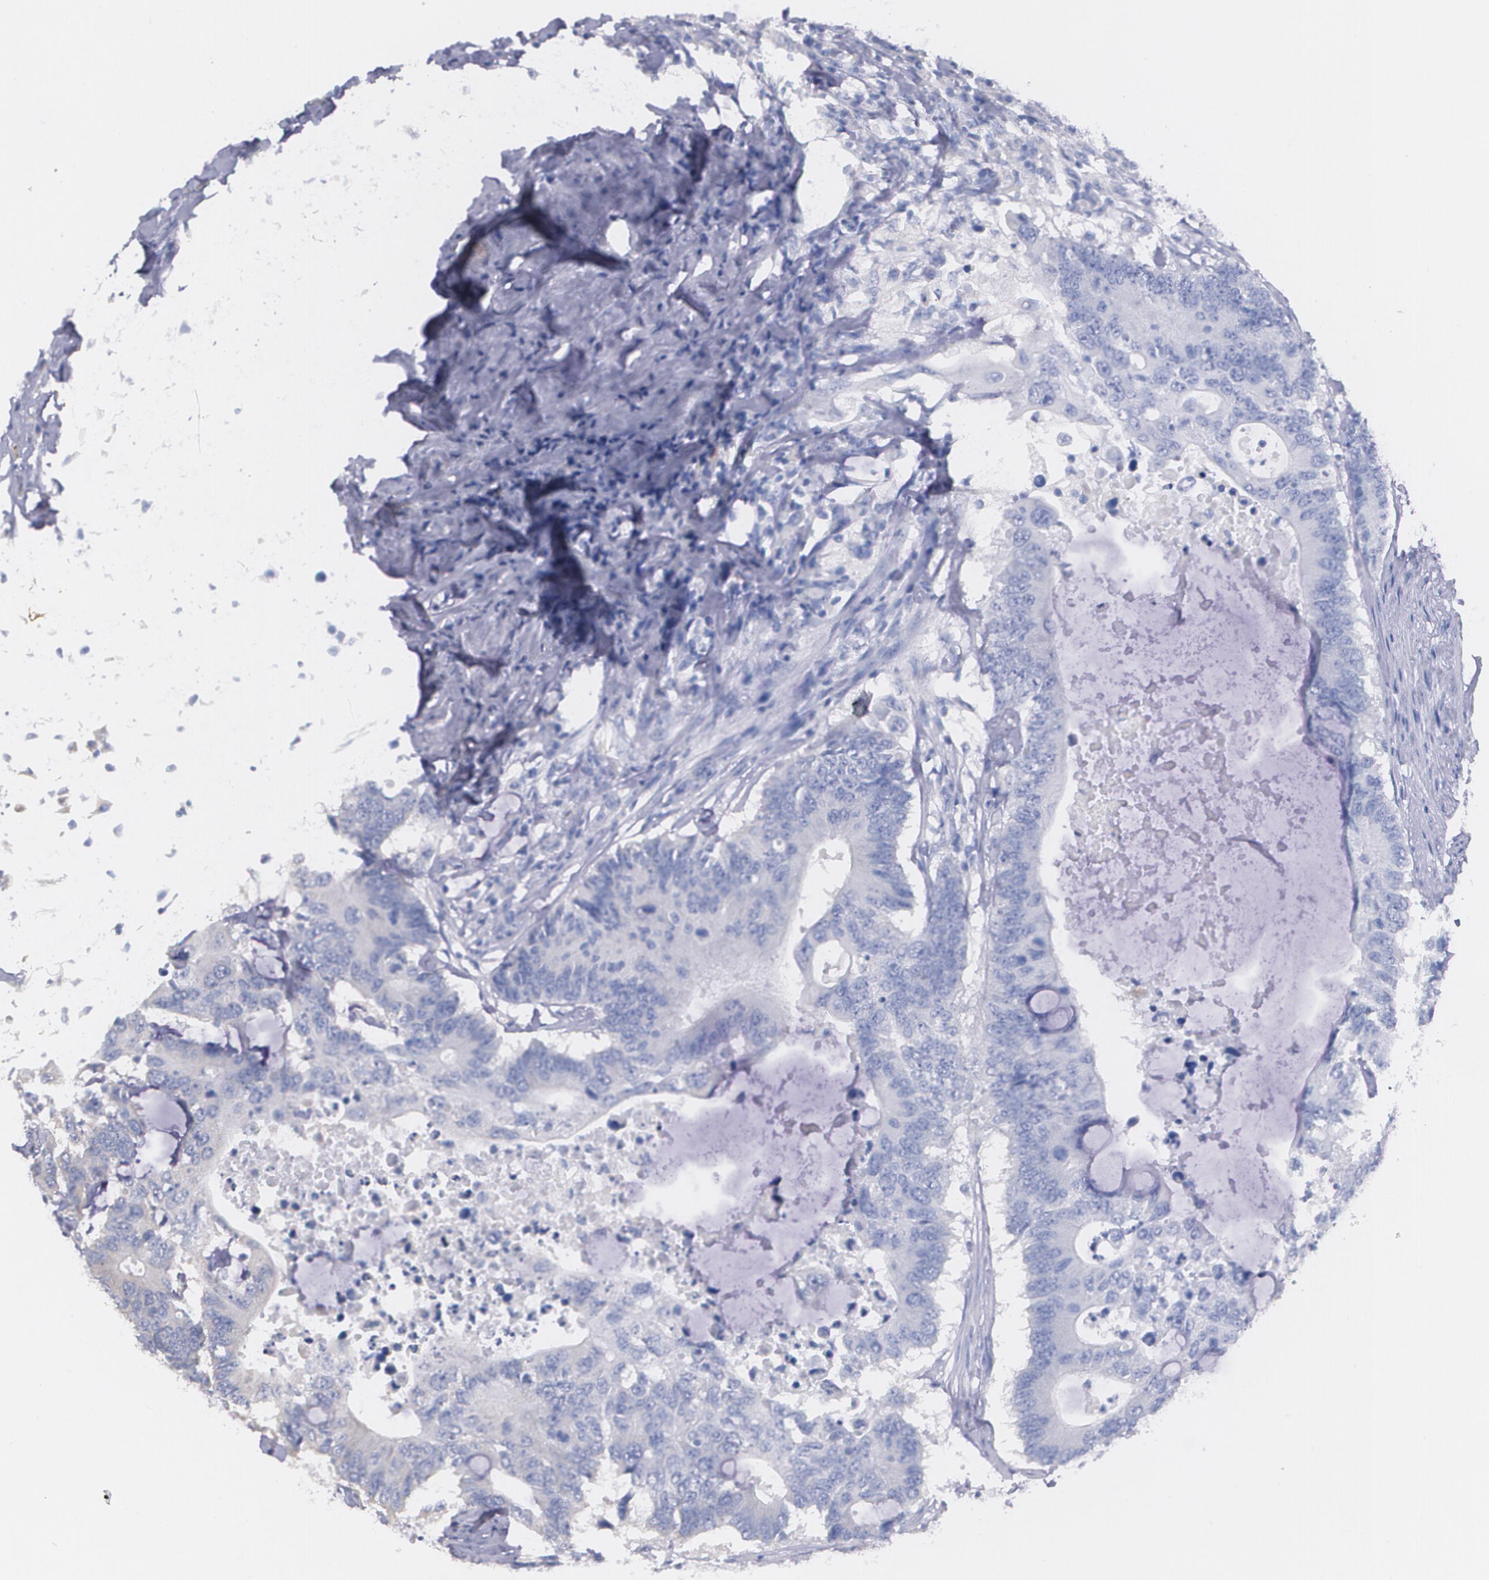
{"staining": {"intensity": "weak", "quantity": "<25%", "location": "cytoplasmic/membranous"}, "tissue": "colorectal cancer", "cell_type": "Tumor cells", "image_type": "cancer", "snomed": [{"axis": "morphology", "description": "Adenocarcinoma, NOS"}, {"axis": "topography", "description": "Colon"}], "caption": "A high-resolution image shows immunohistochemistry staining of colorectal cancer (adenocarcinoma), which reveals no significant positivity in tumor cells.", "gene": "AMBP", "patient": {"sex": "male", "age": 71}}